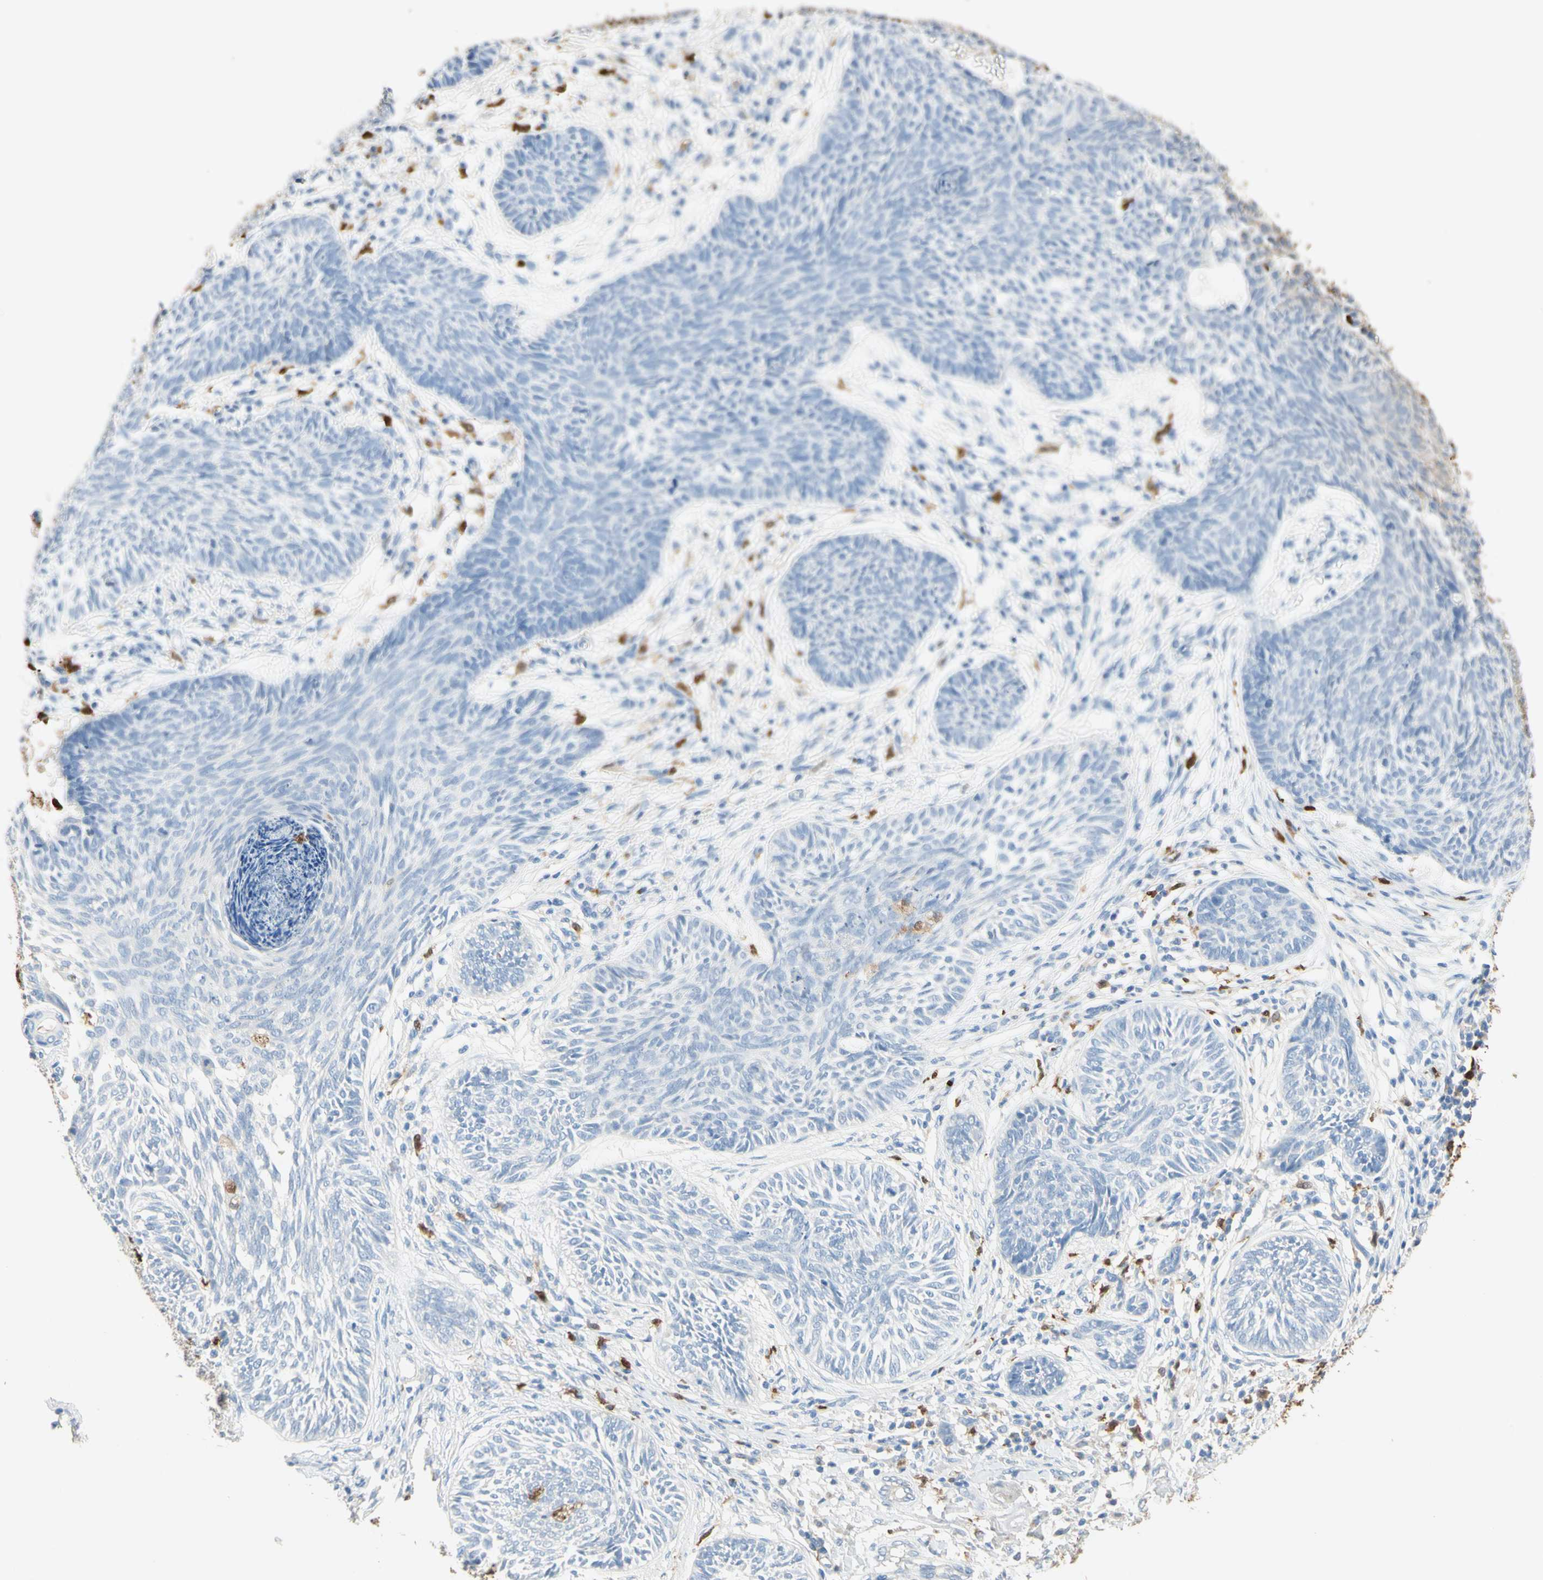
{"staining": {"intensity": "negative", "quantity": "none", "location": "none"}, "tissue": "skin cancer", "cell_type": "Tumor cells", "image_type": "cancer", "snomed": [{"axis": "morphology", "description": "Papilloma, NOS"}, {"axis": "morphology", "description": "Basal cell carcinoma"}, {"axis": "topography", "description": "Skin"}], "caption": "Immunohistochemical staining of skin cancer (papilloma) reveals no significant positivity in tumor cells.", "gene": "NFKBIZ", "patient": {"sex": "male", "age": 87}}